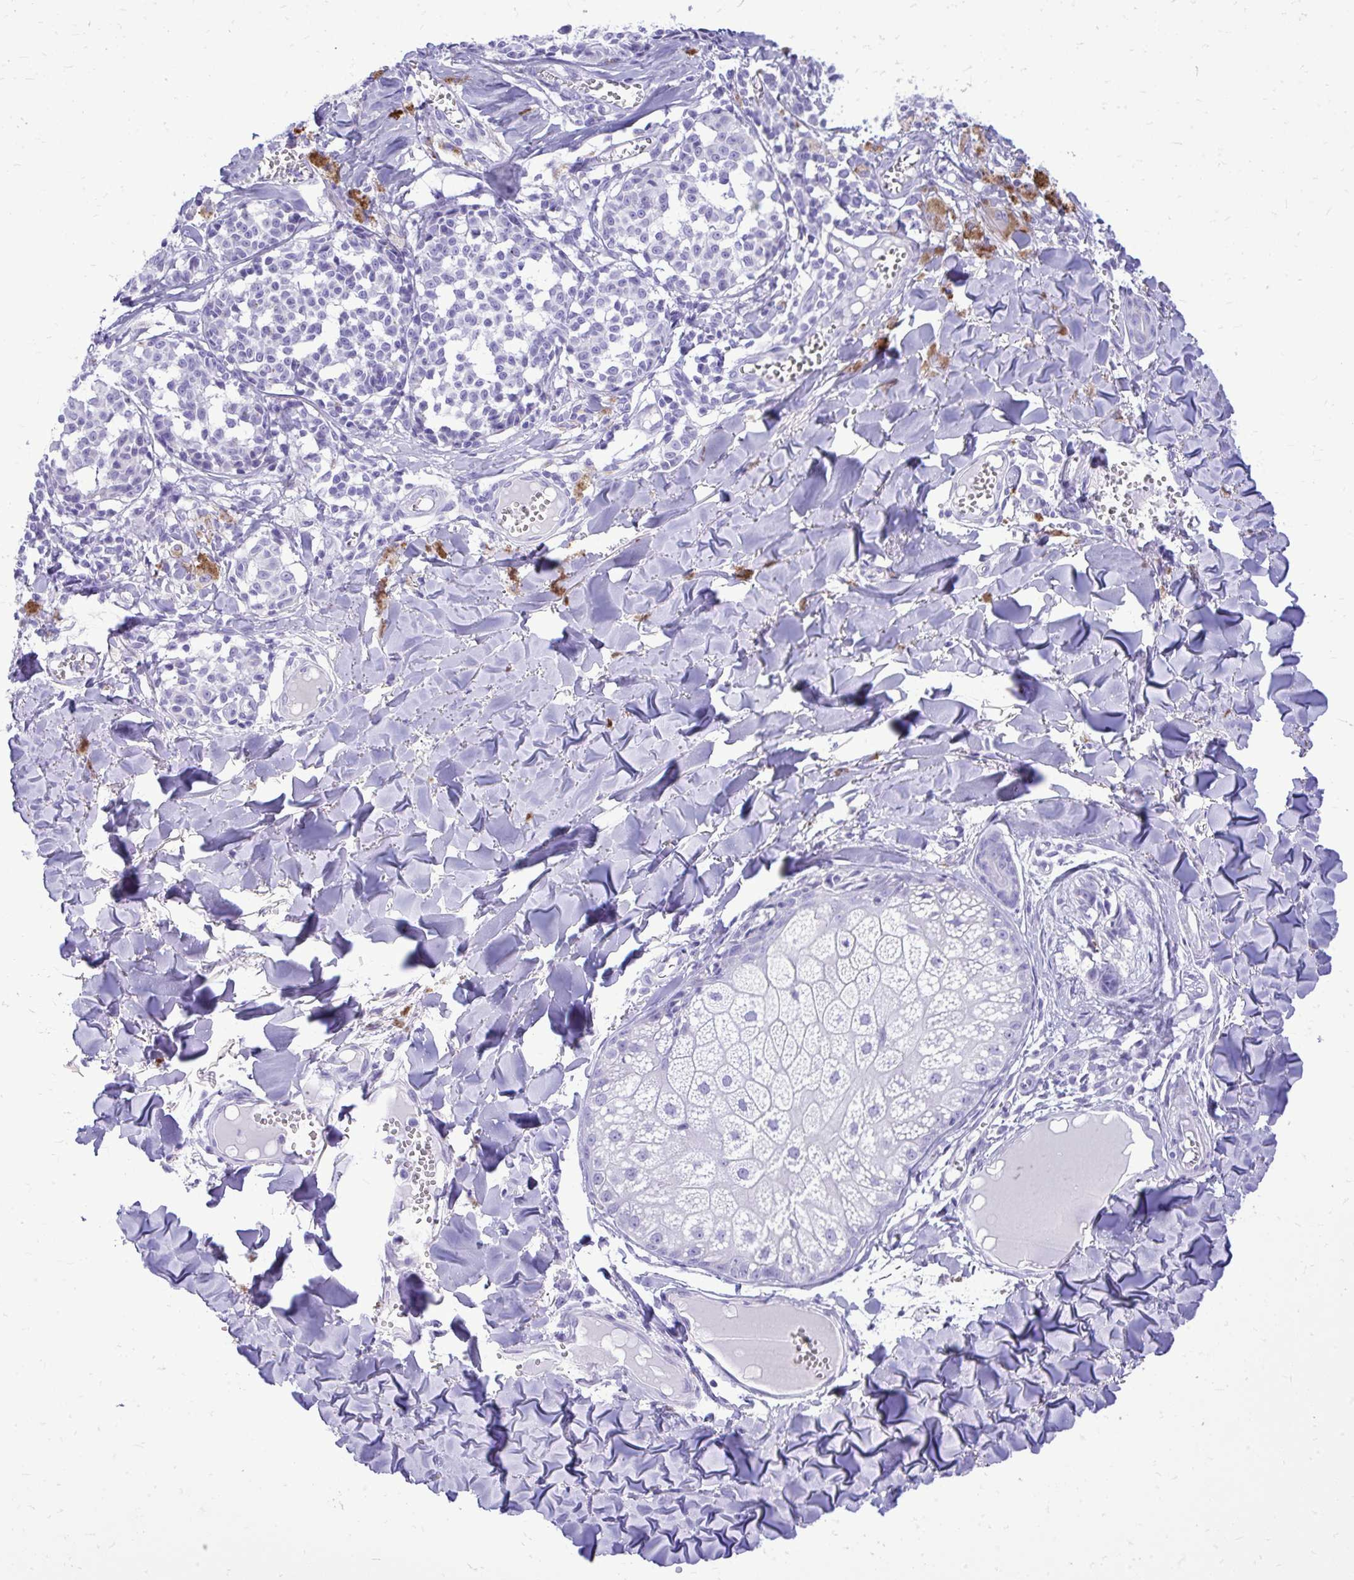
{"staining": {"intensity": "negative", "quantity": "none", "location": "none"}, "tissue": "melanoma", "cell_type": "Tumor cells", "image_type": "cancer", "snomed": [{"axis": "morphology", "description": "Malignant melanoma, NOS"}, {"axis": "topography", "description": "Skin"}], "caption": "Image shows no protein staining in tumor cells of malignant melanoma tissue.", "gene": "BCL6B", "patient": {"sex": "female", "age": 43}}